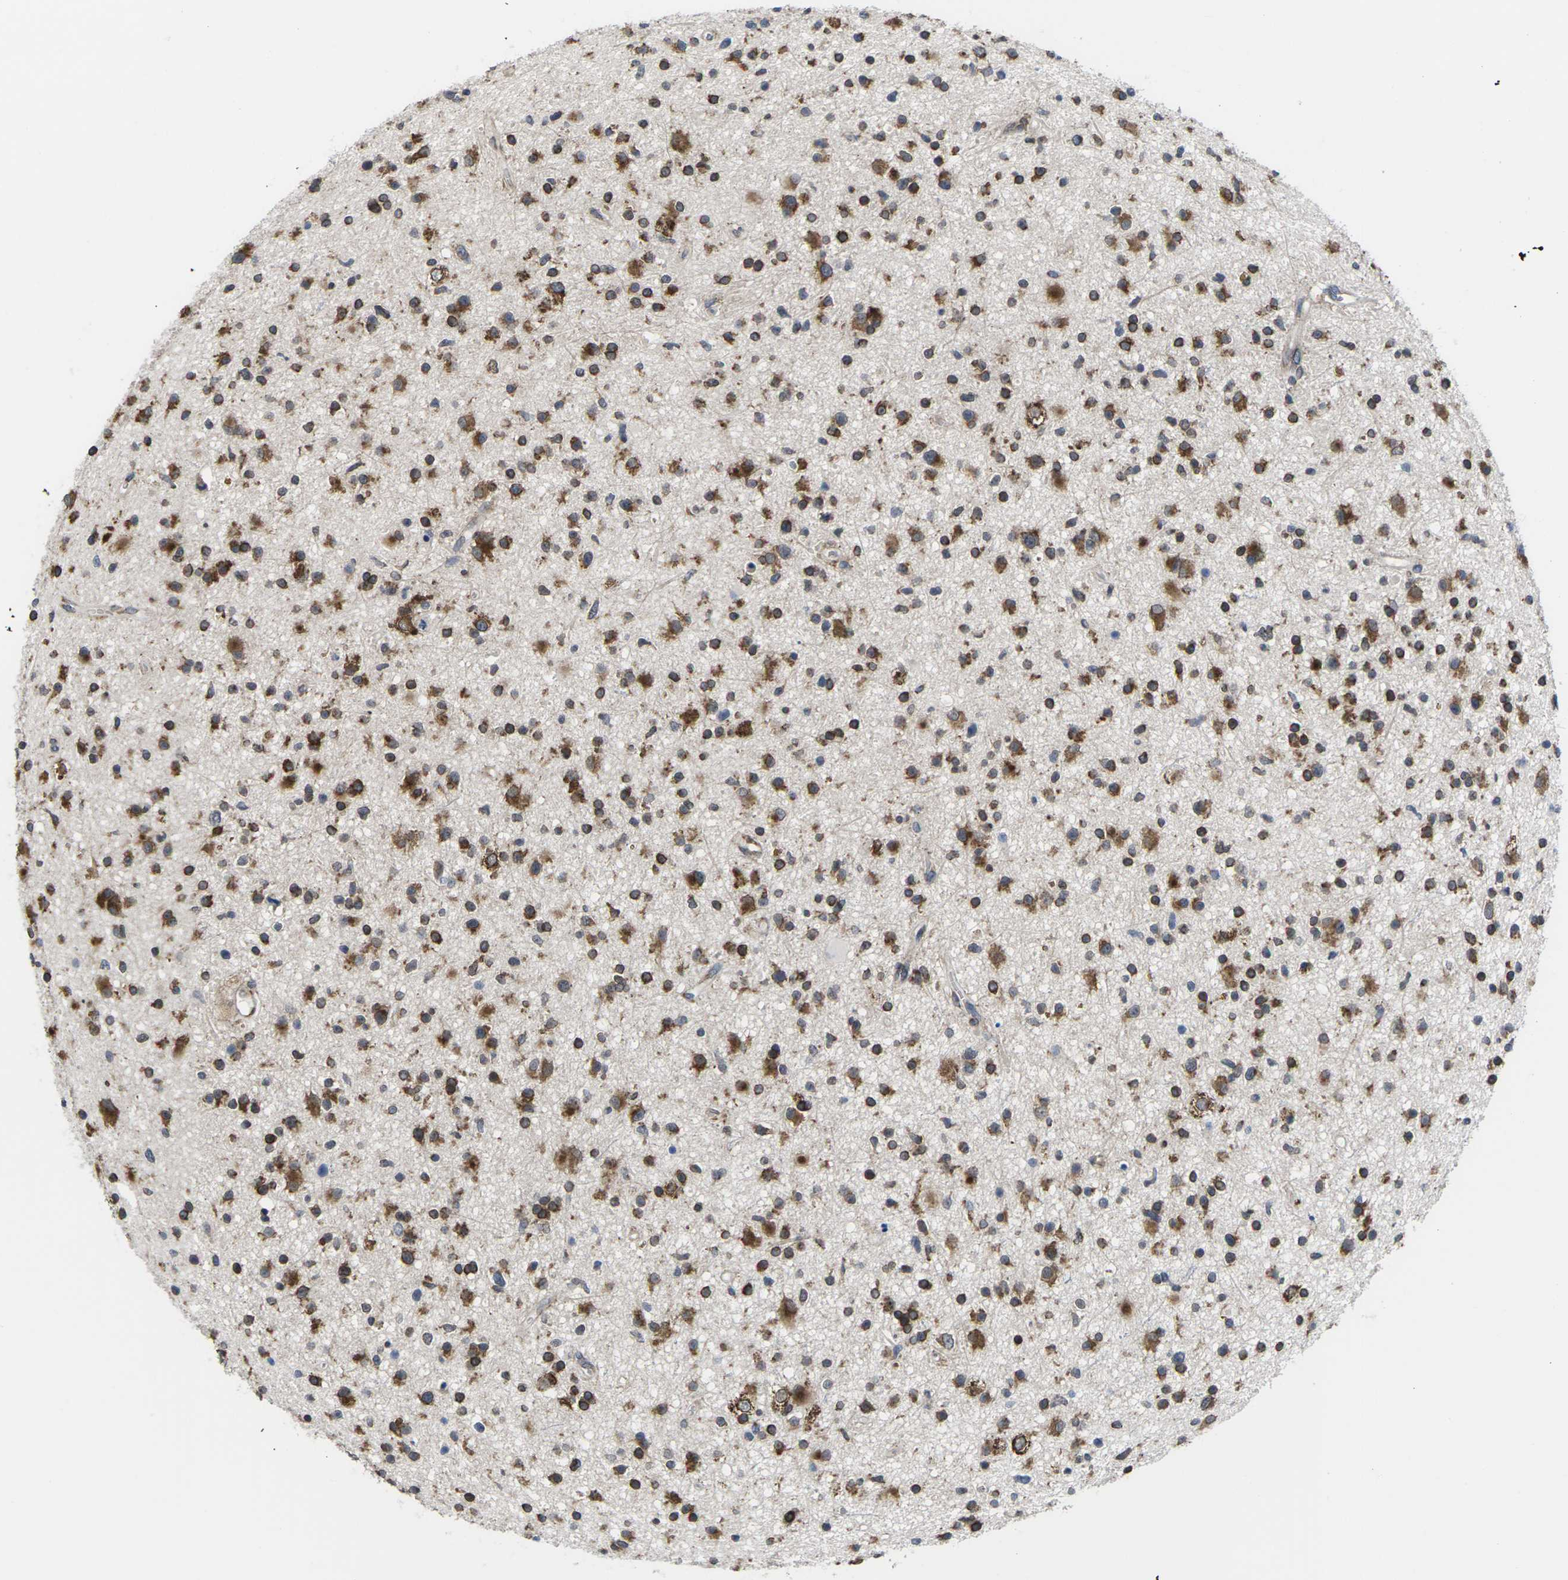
{"staining": {"intensity": "strong", "quantity": ">75%", "location": "cytoplasmic/membranous"}, "tissue": "glioma", "cell_type": "Tumor cells", "image_type": "cancer", "snomed": [{"axis": "morphology", "description": "Glioma, malignant, High grade"}, {"axis": "topography", "description": "Brain"}], "caption": "Strong cytoplasmic/membranous expression for a protein is present in about >75% of tumor cells of high-grade glioma (malignant) using IHC.", "gene": "PDZK1IP1", "patient": {"sex": "male", "age": 33}}